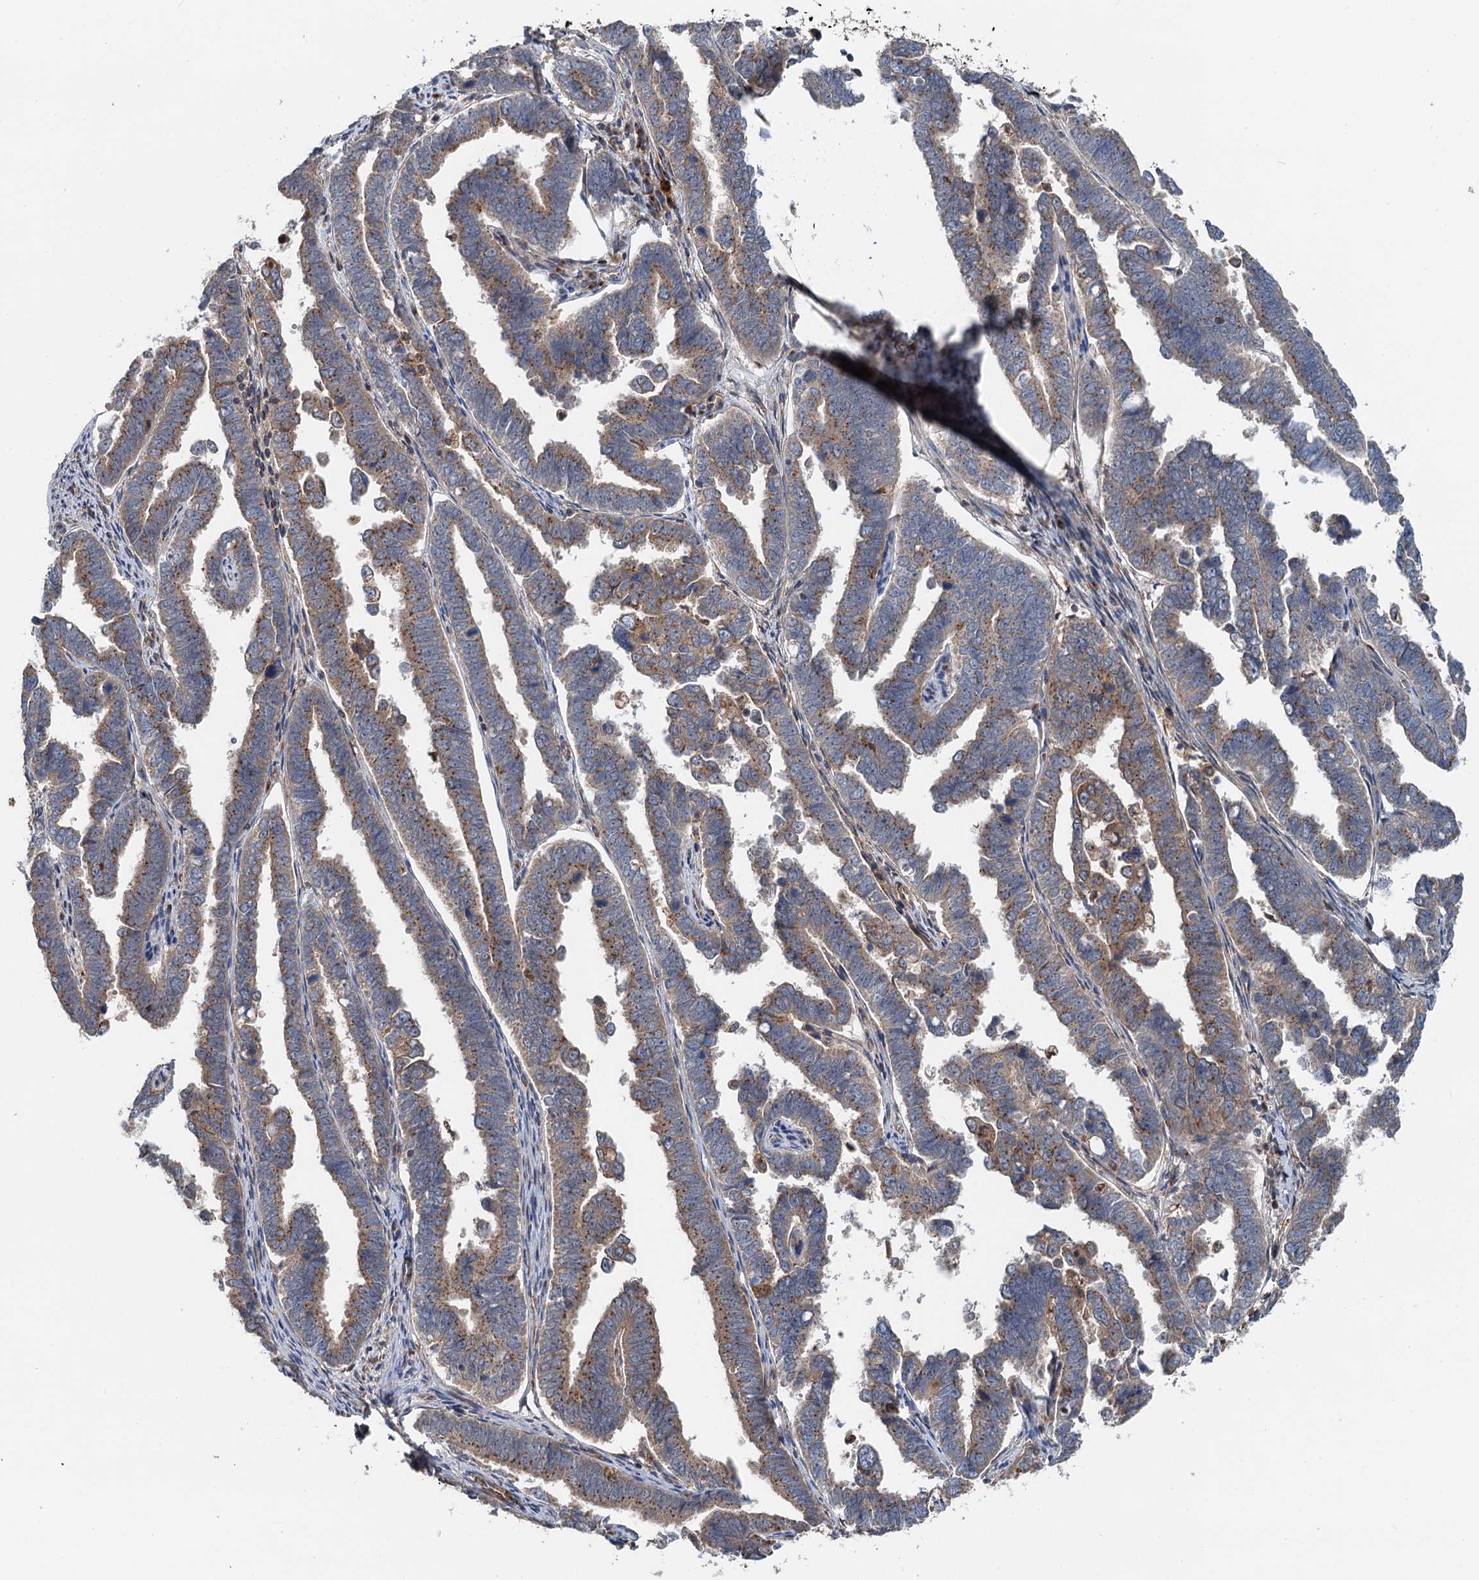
{"staining": {"intensity": "moderate", "quantity": "25%-75%", "location": "cytoplasmic/membranous"}, "tissue": "endometrial cancer", "cell_type": "Tumor cells", "image_type": "cancer", "snomed": [{"axis": "morphology", "description": "Adenocarcinoma, NOS"}, {"axis": "topography", "description": "Endometrium"}], "caption": "High-power microscopy captured an IHC micrograph of endometrial adenocarcinoma, revealing moderate cytoplasmic/membranous staining in approximately 25%-75% of tumor cells.", "gene": "ANKRD26", "patient": {"sex": "female", "age": 75}}